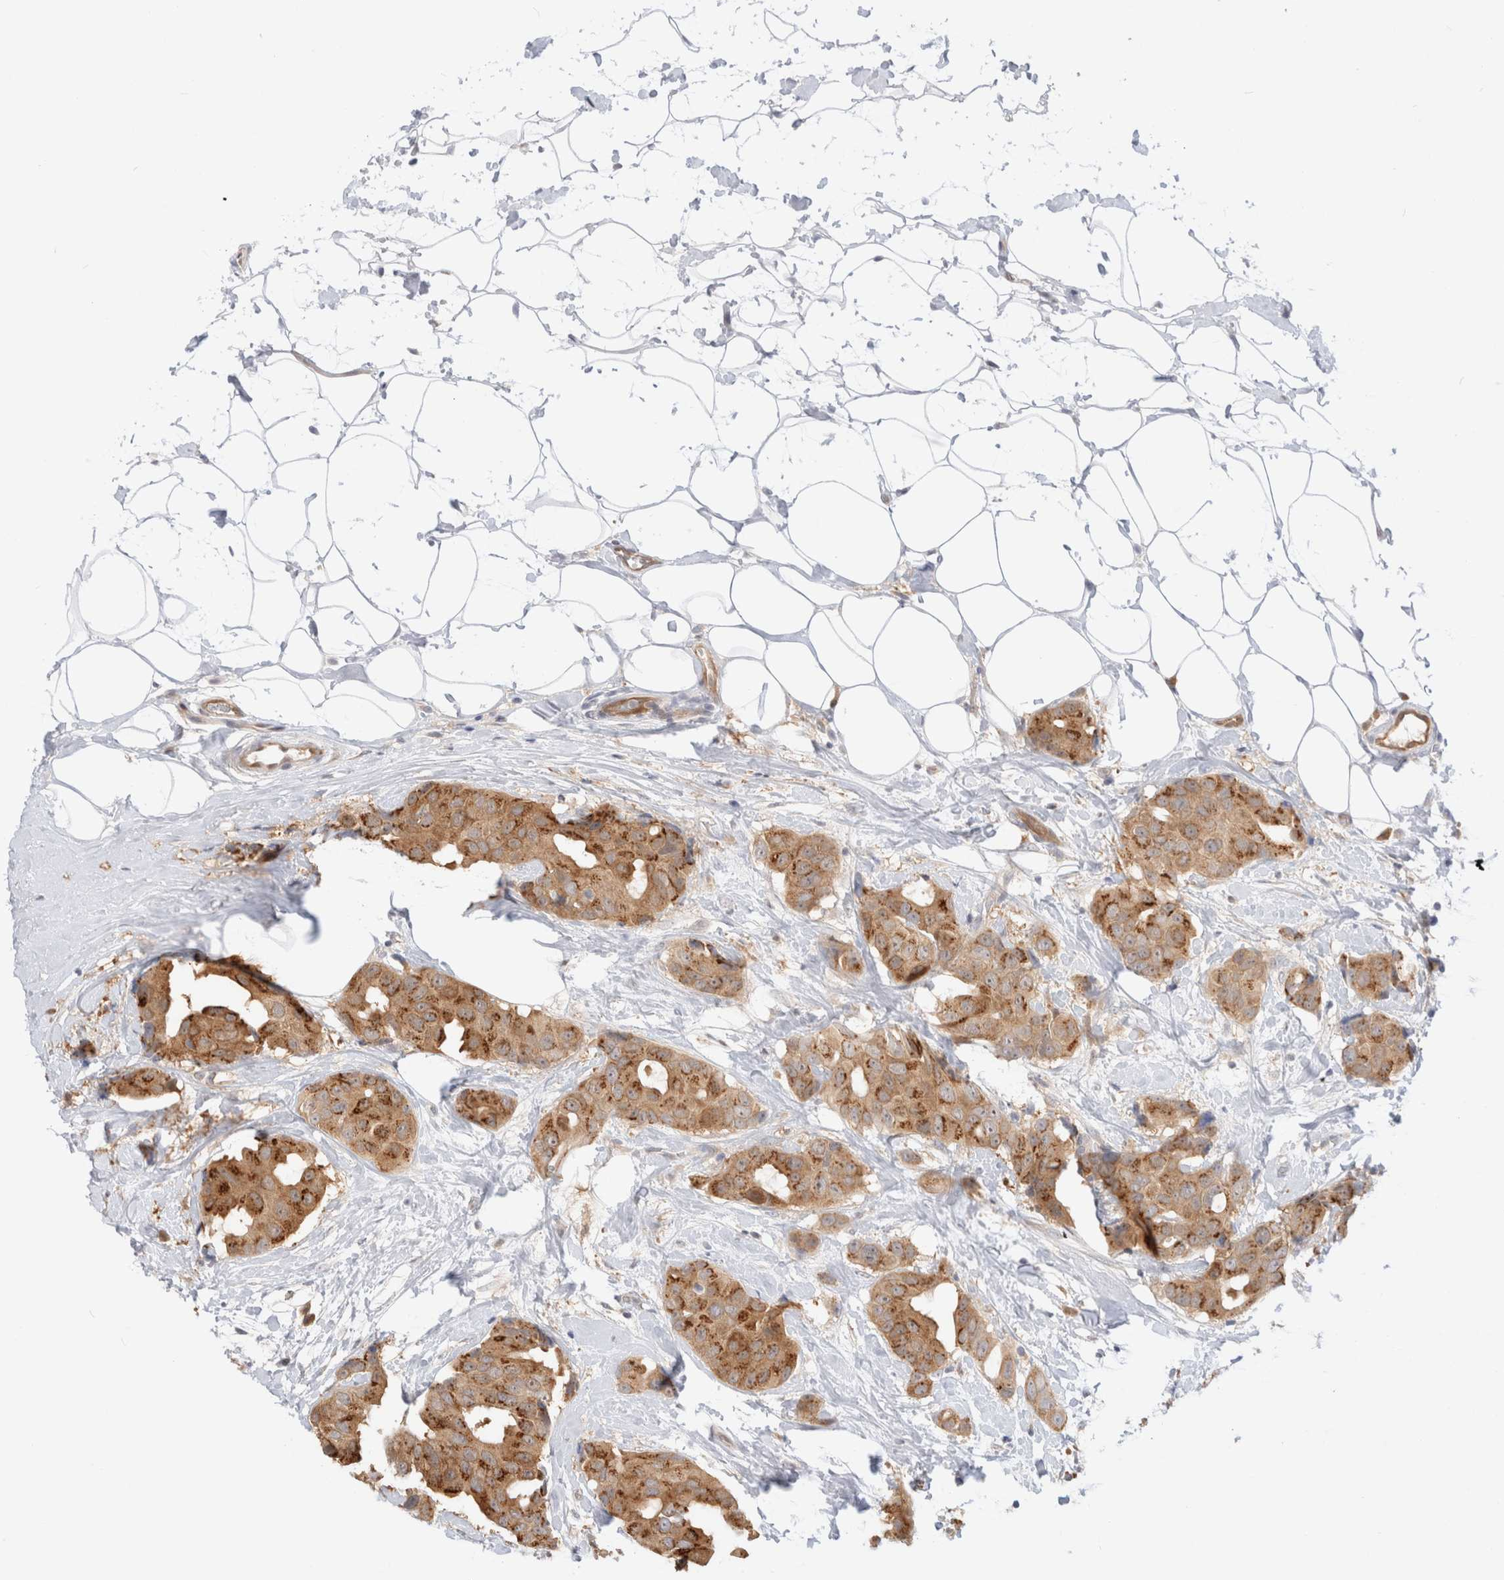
{"staining": {"intensity": "moderate", "quantity": ">75%", "location": "cytoplasmic/membranous"}, "tissue": "breast cancer", "cell_type": "Tumor cells", "image_type": "cancer", "snomed": [{"axis": "morphology", "description": "Normal tissue, NOS"}, {"axis": "morphology", "description": "Duct carcinoma"}, {"axis": "topography", "description": "Breast"}], "caption": "Protein staining reveals moderate cytoplasmic/membranous positivity in about >75% of tumor cells in breast invasive ductal carcinoma.", "gene": "EFCAB13", "patient": {"sex": "female", "age": 39}}